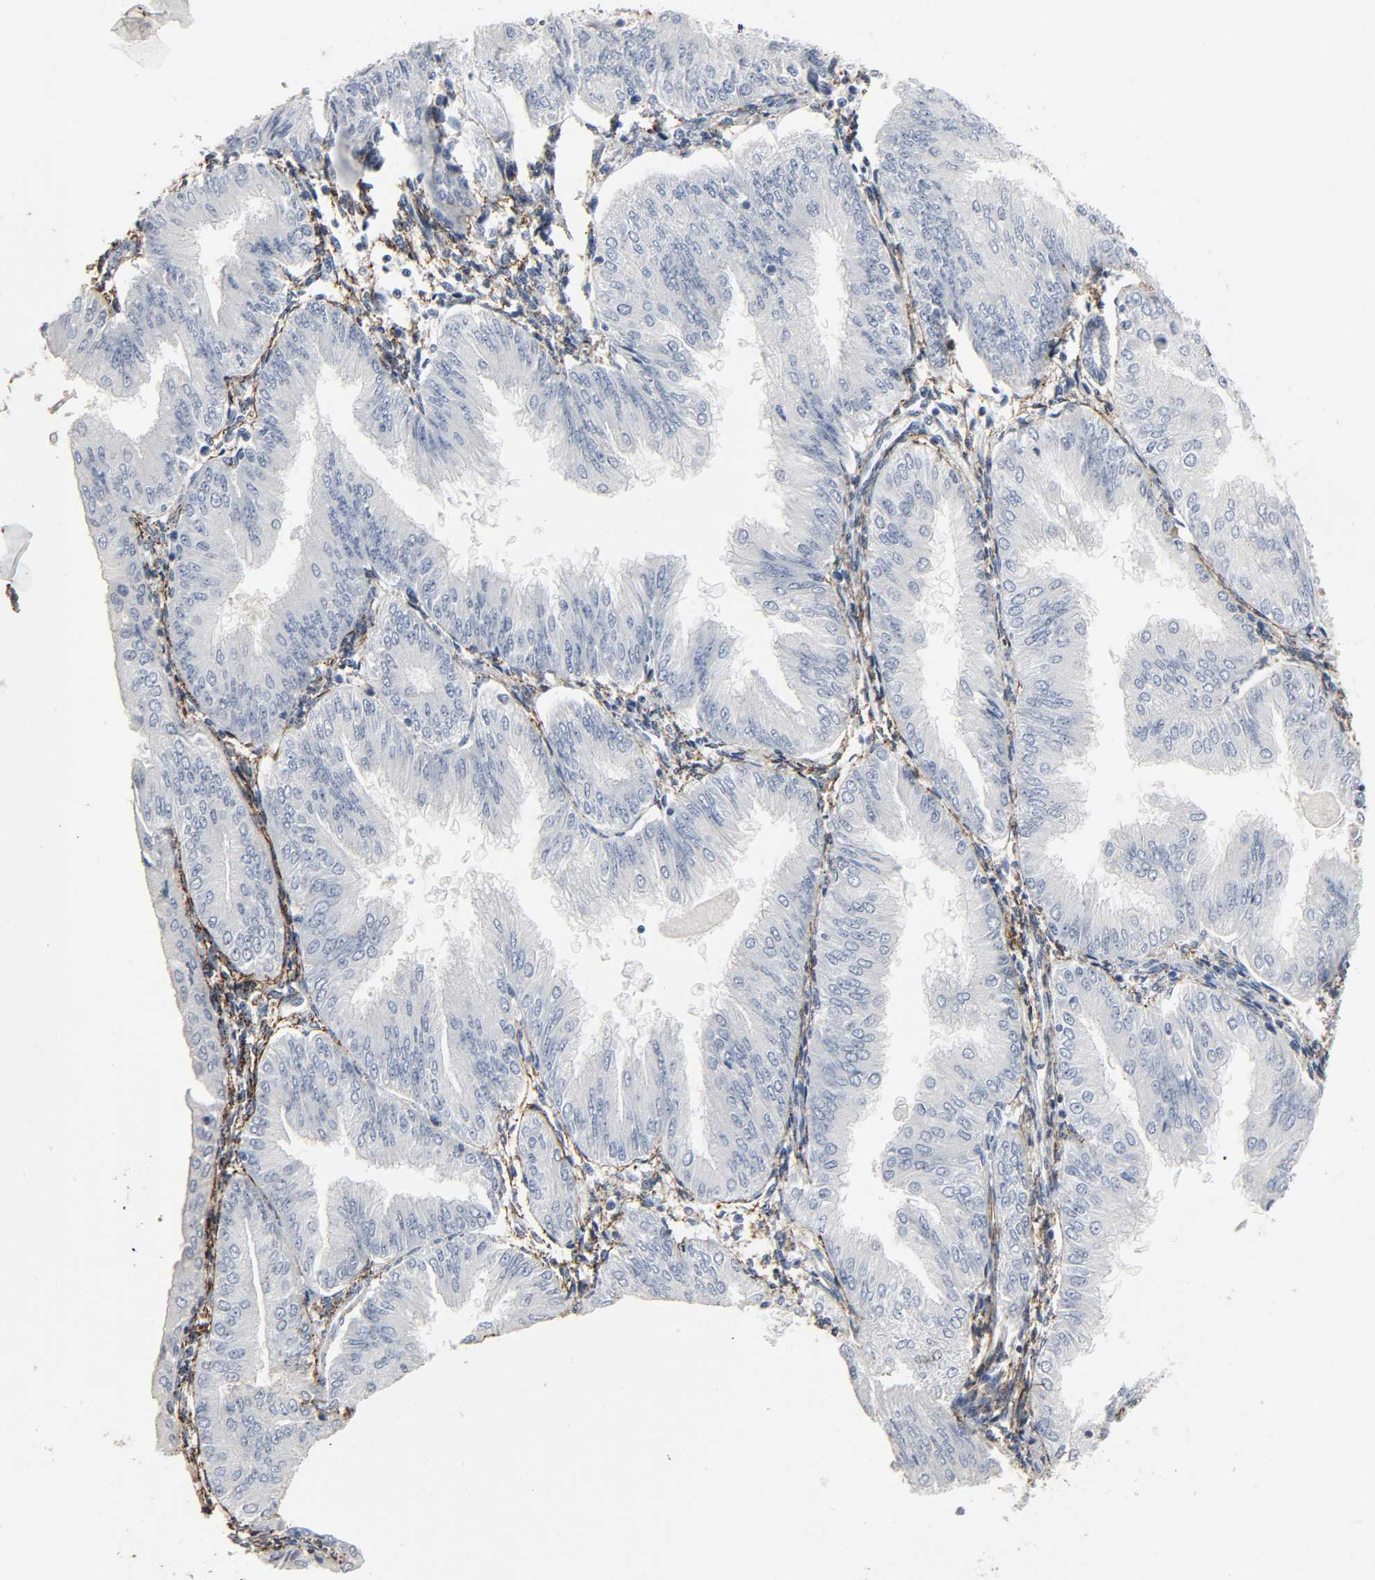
{"staining": {"intensity": "negative", "quantity": "none", "location": "none"}, "tissue": "endometrial cancer", "cell_type": "Tumor cells", "image_type": "cancer", "snomed": [{"axis": "morphology", "description": "Adenocarcinoma, NOS"}, {"axis": "topography", "description": "Endometrium"}], "caption": "IHC photomicrograph of neoplastic tissue: human endometrial cancer stained with DAB demonstrates no significant protein positivity in tumor cells.", "gene": "FBLN5", "patient": {"sex": "female", "age": 53}}